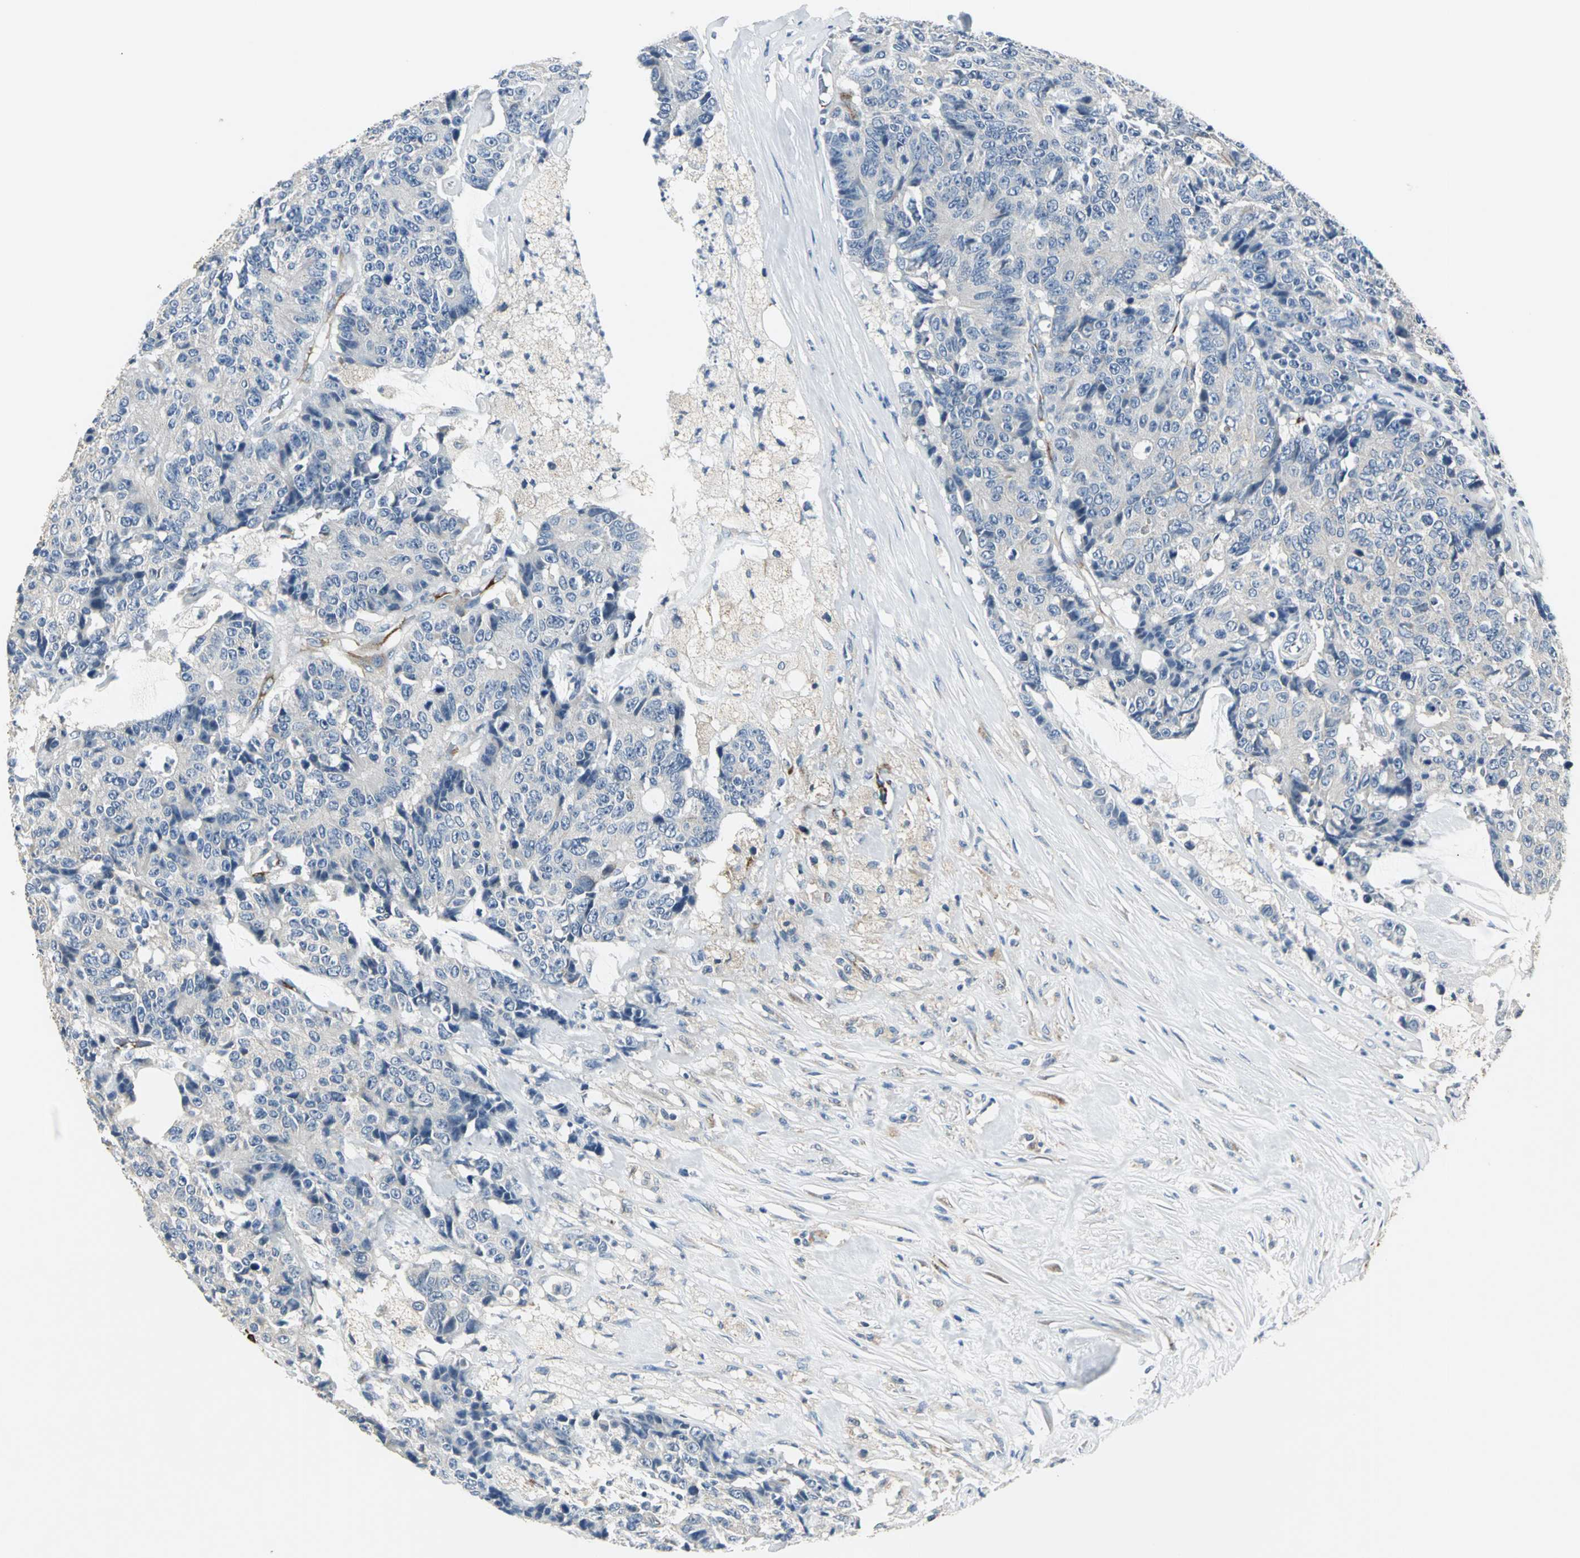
{"staining": {"intensity": "negative", "quantity": "none", "location": "none"}, "tissue": "colorectal cancer", "cell_type": "Tumor cells", "image_type": "cancer", "snomed": [{"axis": "morphology", "description": "Adenocarcinoma, NOS"}, {"axis": "topography", "description": "Colon"}], "caption": "Immunohistochemistry micrograph of colorectal cancer stained for a protein (brown), which displays no positivity in tumor cells.", "gene": "B3GNT2", "patient": {"sex": "female", "age": 86}}